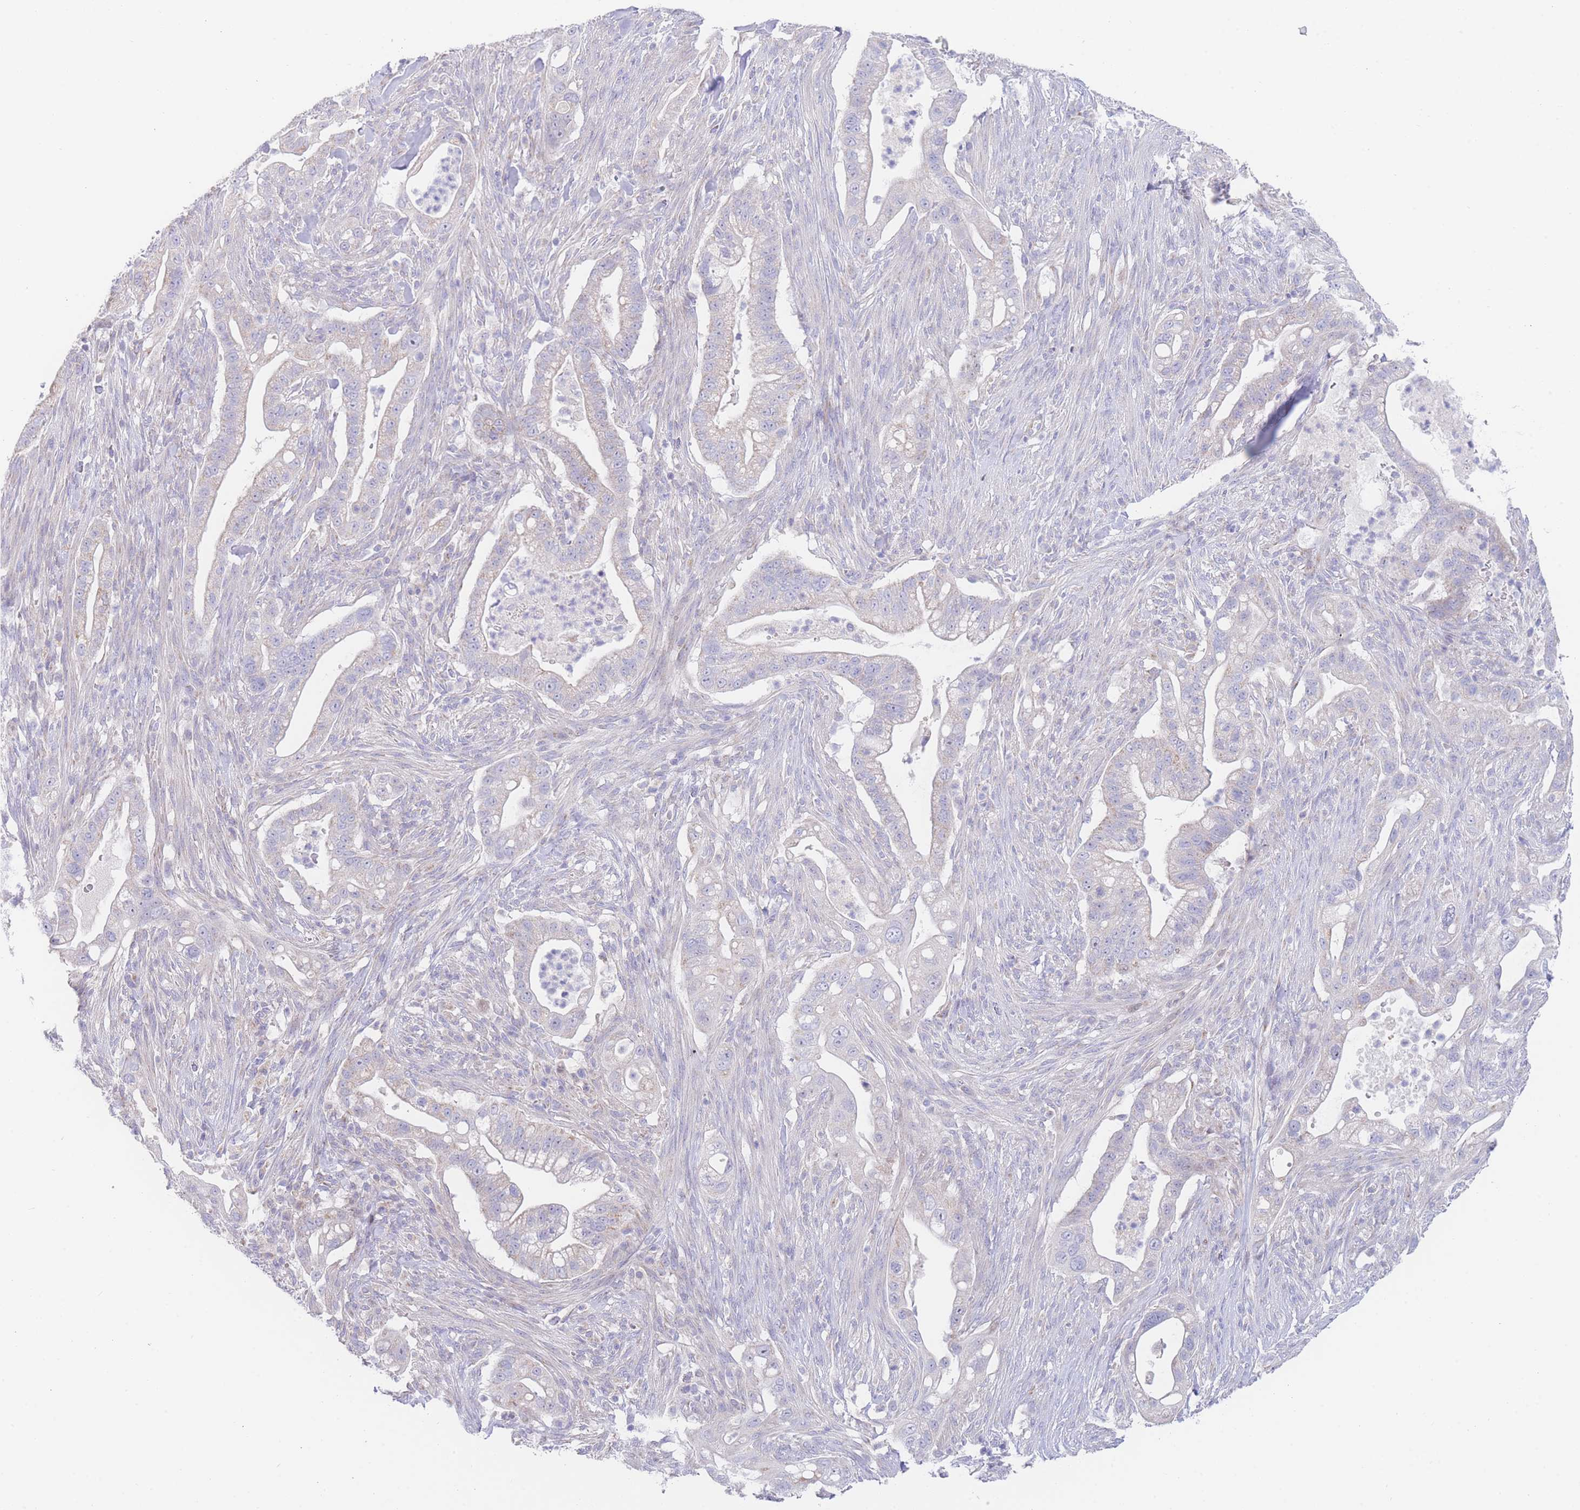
{"staining": {"intensity": "negative", "quantity": "none", "location": "none"}, "tissue": "pancreatic cancer", "cell_type": "Tumor cells", "image_type": "cancer", "snomed": [{"axis": "morphology", "description": "Adenocarcinoma, NOS"}, {"axis": "topography", "description": "Pancreas"}], "caption": "Photomicrograph shows no significant protein staining in tumor cells of pancreatic adenocarcinoma.", "gene": "GPAM", "patient": {"sex": "male", "age": 44}}